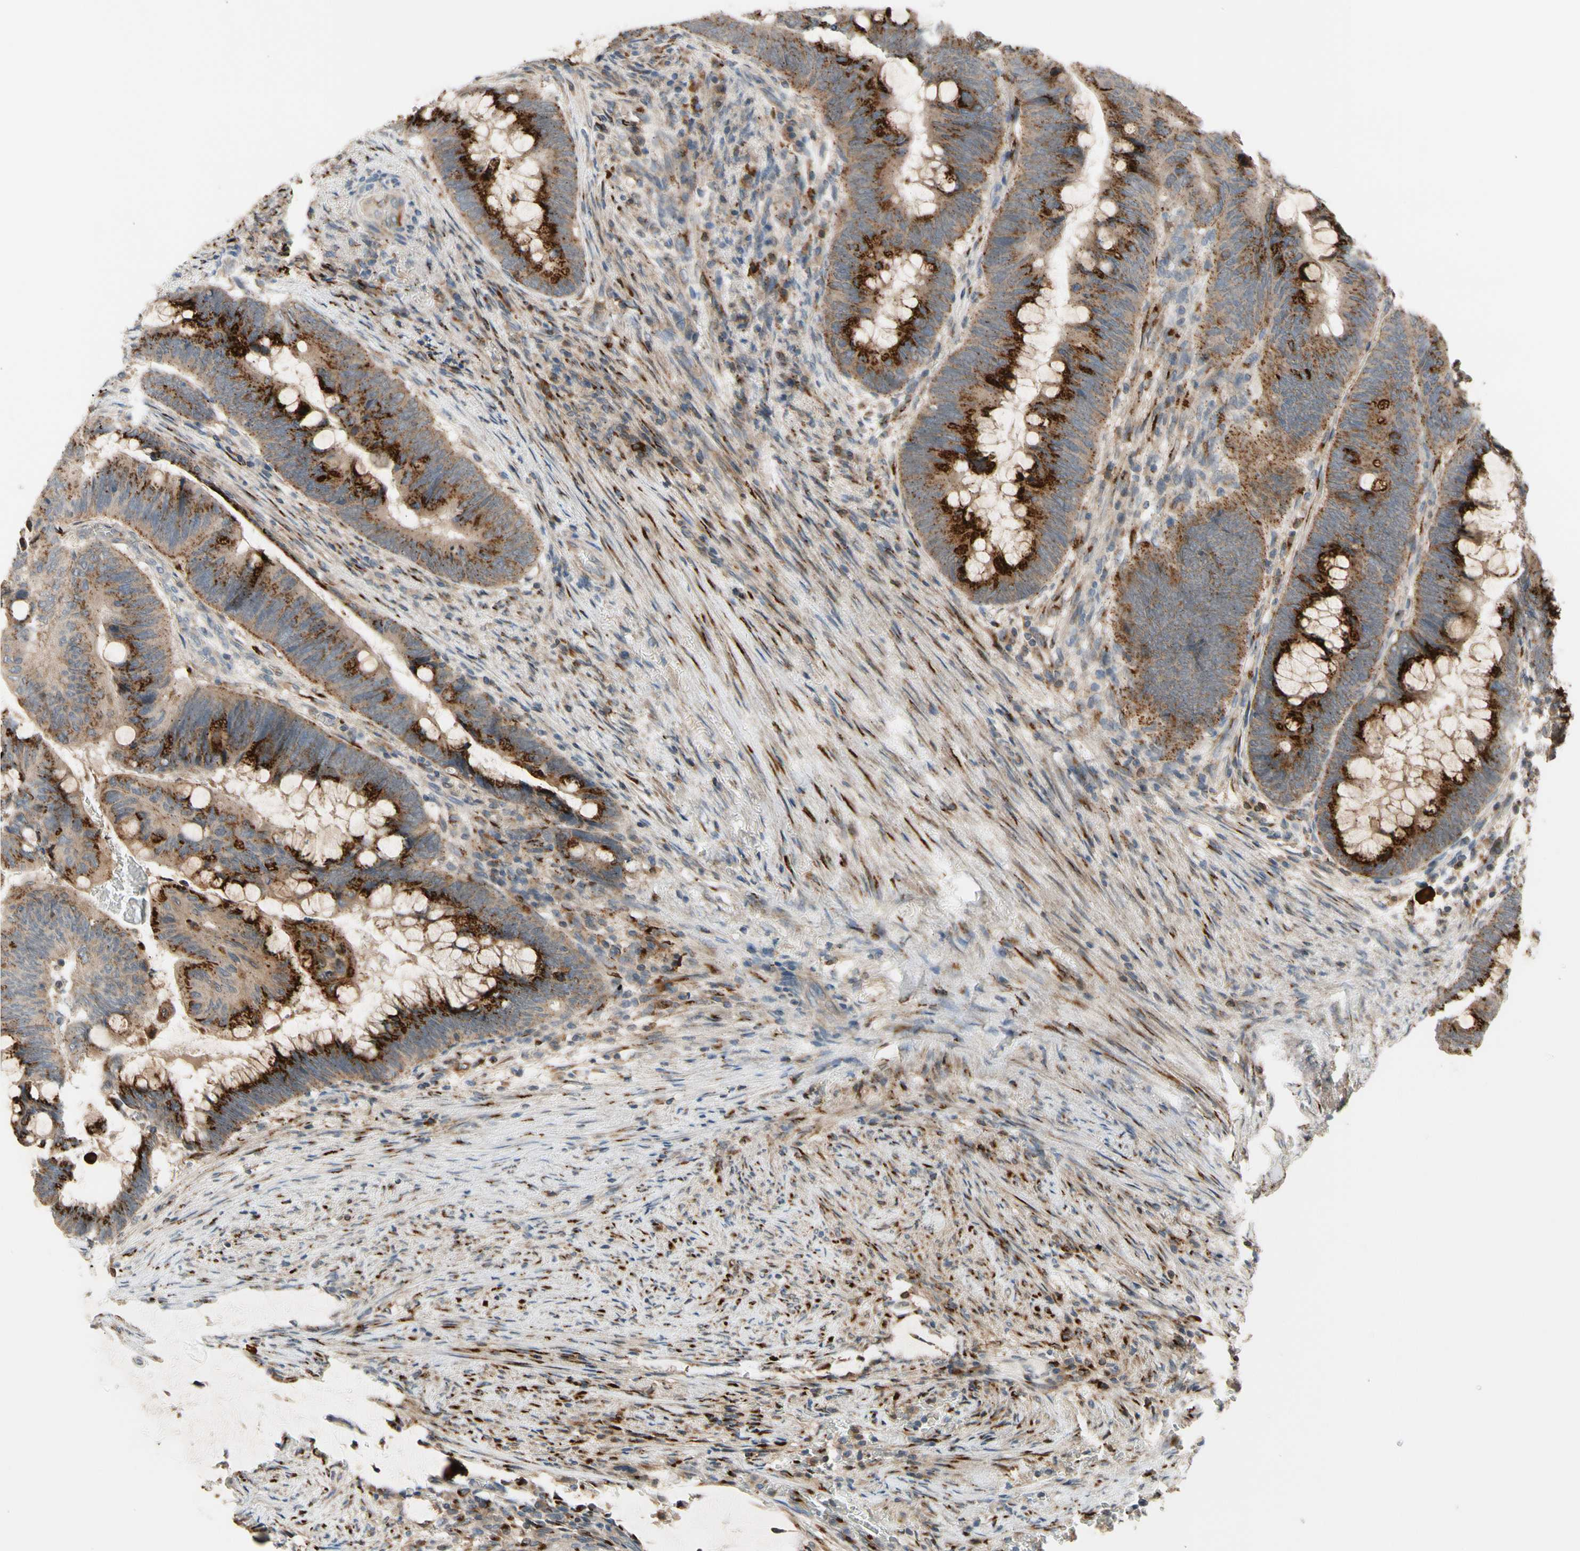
{"staining": {"intensity": "strong", "quantity": ">75%", "location": "cytoplasmic/membranous"}, "tissue": "colorectal cancer", "cell_type": "Tumor cells", "image_type": "cancer", "snomed": [{"axis": "morphology", "description": "Normal tissue, NOS"}, {"axis": "morphology", "description": "Adenocarcinoma, NOS"}, {"axis": "topography", "description": "Rectum"}, {"axis": "topography", "description": "Peripheral nerve tissue"}], "caption": "This is a histology image of immunohistochemistry staining of colorectal cancer, which shows strong expression in the cytoplasmic/membranous of tumor cells.", "gene": "GALNT5", "patient": {"sex": "male", "age": 92}}